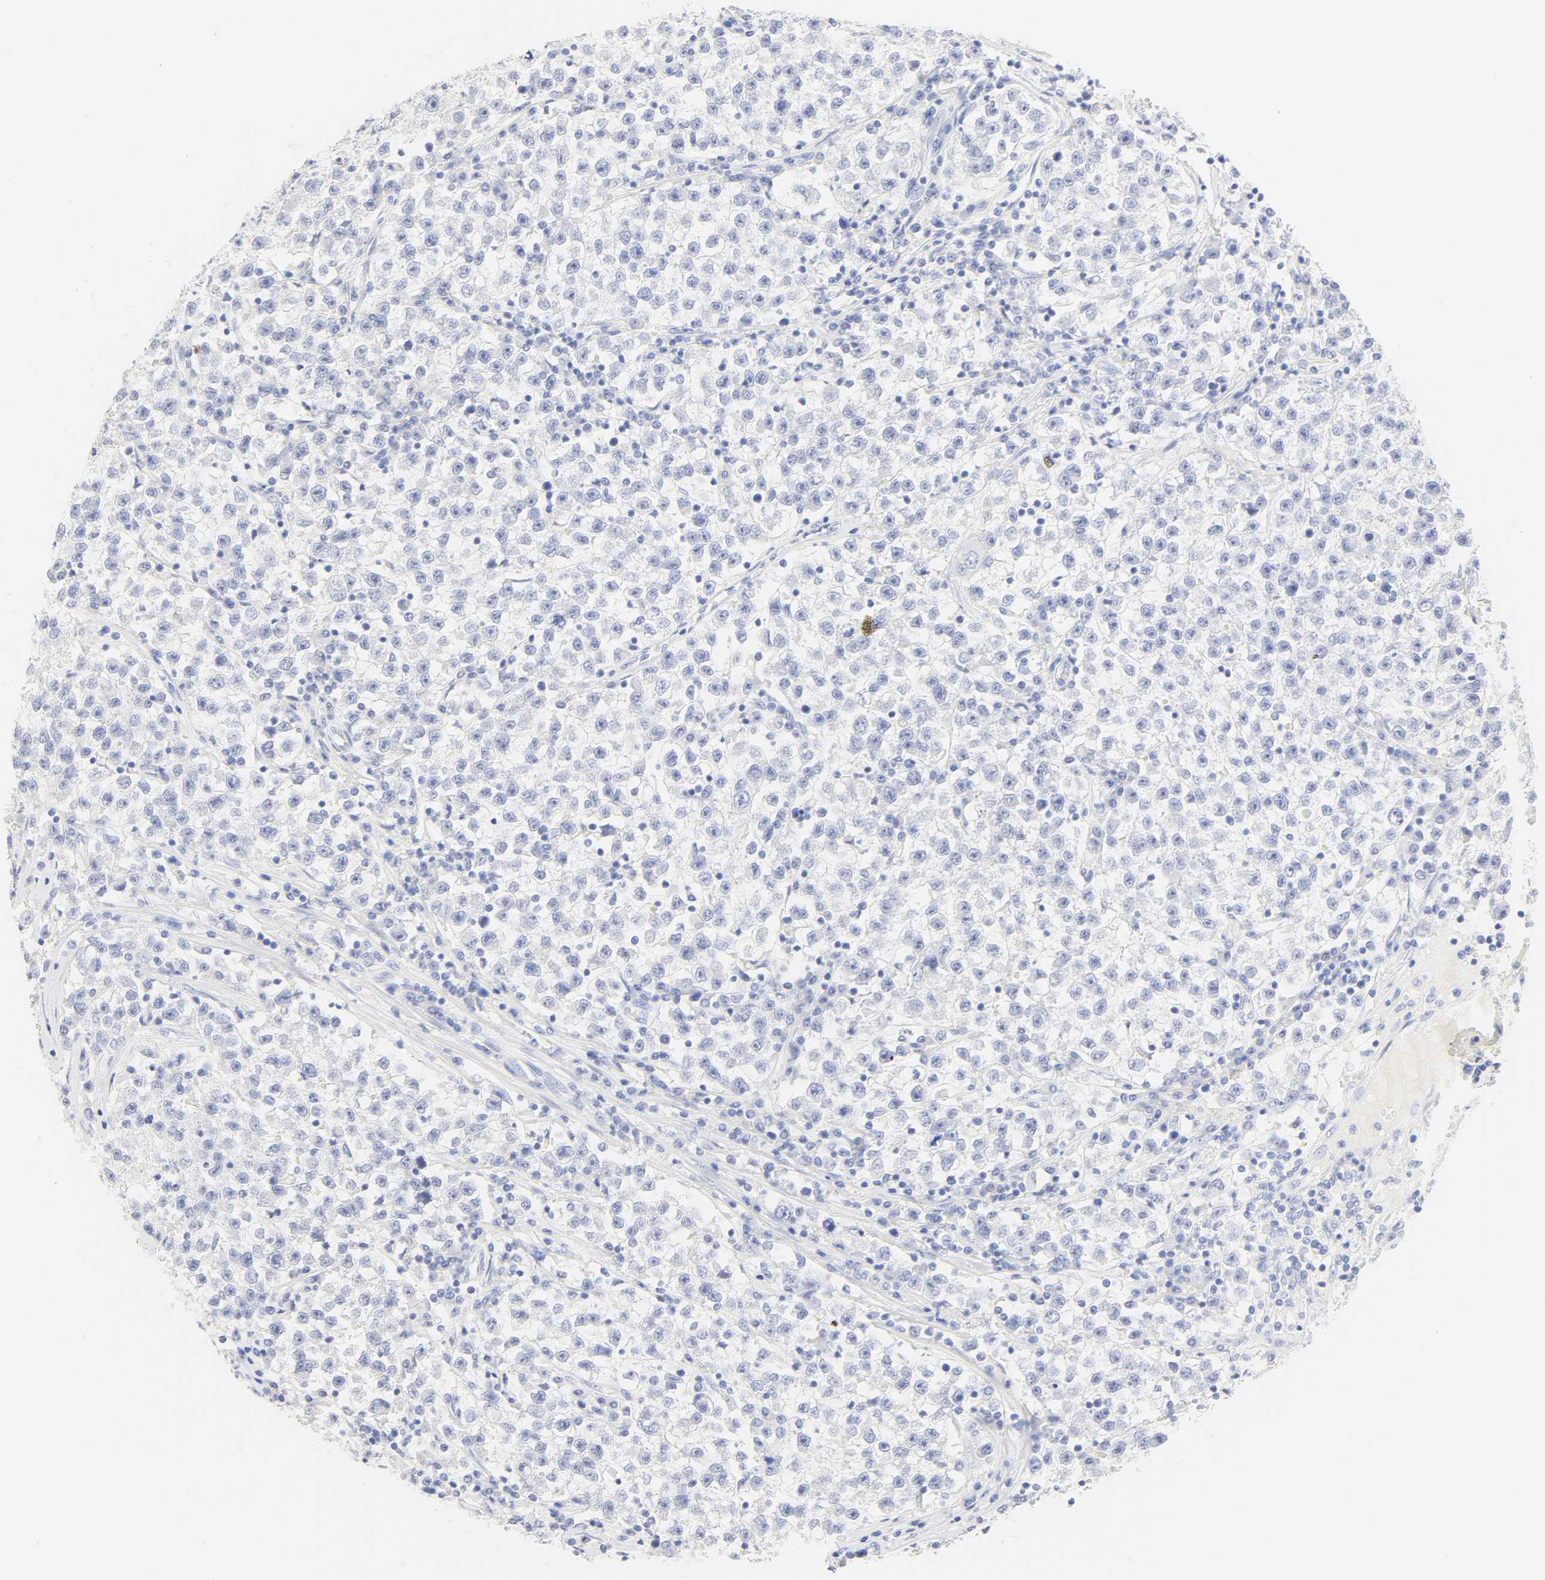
{"staining": {"intensity": "negative", "quantity": "none", "location": "none"}, "tissue": "testis cancer", "cell_type": "Tumor cells", "image_type": "cancer", "snomed": [{"axis": "morphology", "description": "Seminoma, NOS"}, {"axis": "topography", "description": "Testis"}], "caption": "Histopathology image shows no protein positivity in tumor cells of testis cancer tissue.", "gene": "SLCO1B3", "patient": {"sex": "male", "age": 22}}